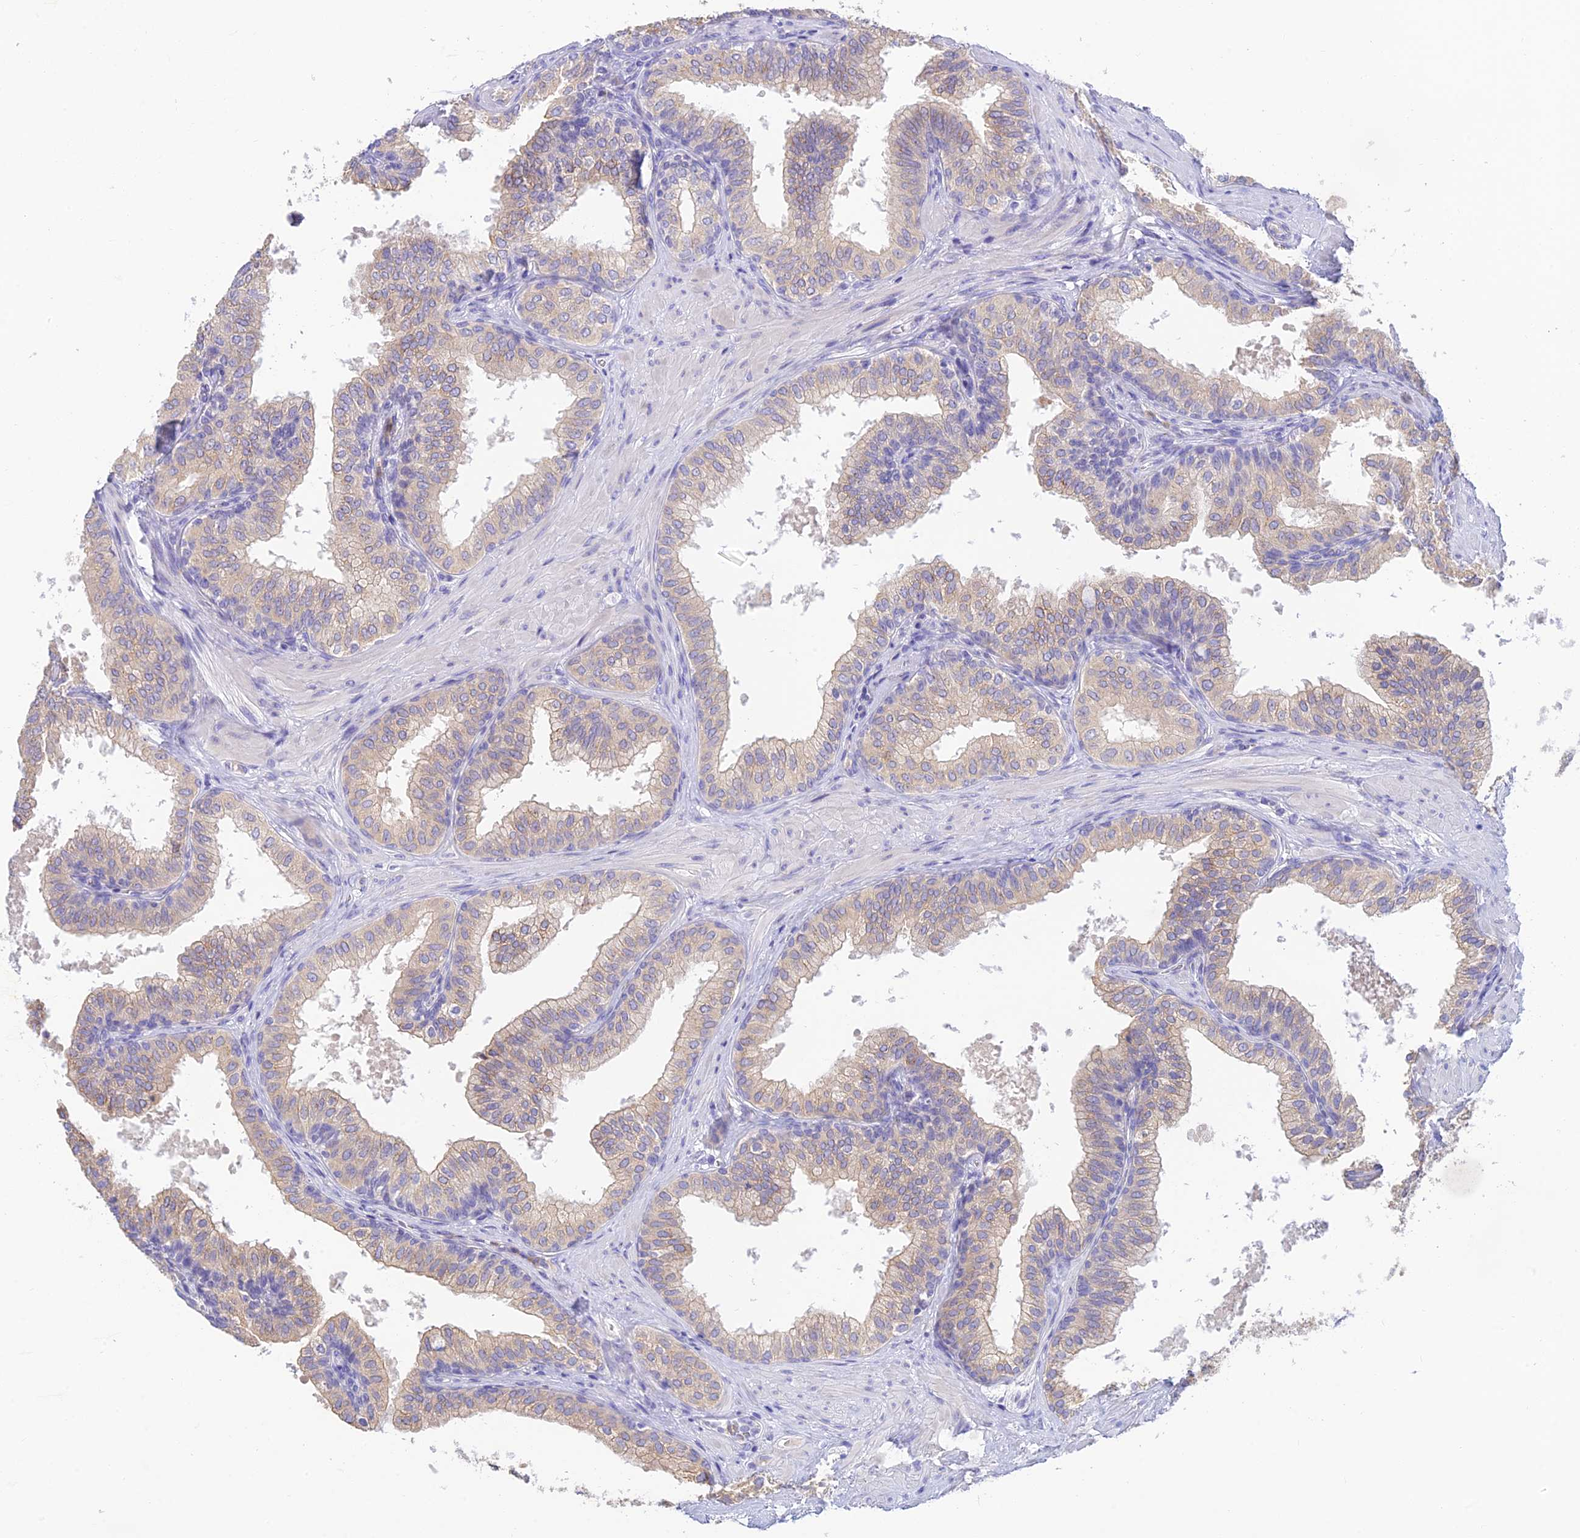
{"staining": {"intensity": "weak", "quantity": "<25%", "location": "cytoplasmic/membranous"}, "tissue": "prostate", "cell_type": "Glandular cells", "image_type": "normal", "snomed": [{"axis": "morphology", "description": "Normal tissue, NOS"}, {"axis": "topography", "description": "Prostate"}], "caption": "This histopathology image is of benign prostate stained with IHC to label a protein in brown with the nuclei are counter-stained blue. There is no expression in glandular cells.", "gene": "INTS13", "patient": {"sex": "male", "age": 60}}